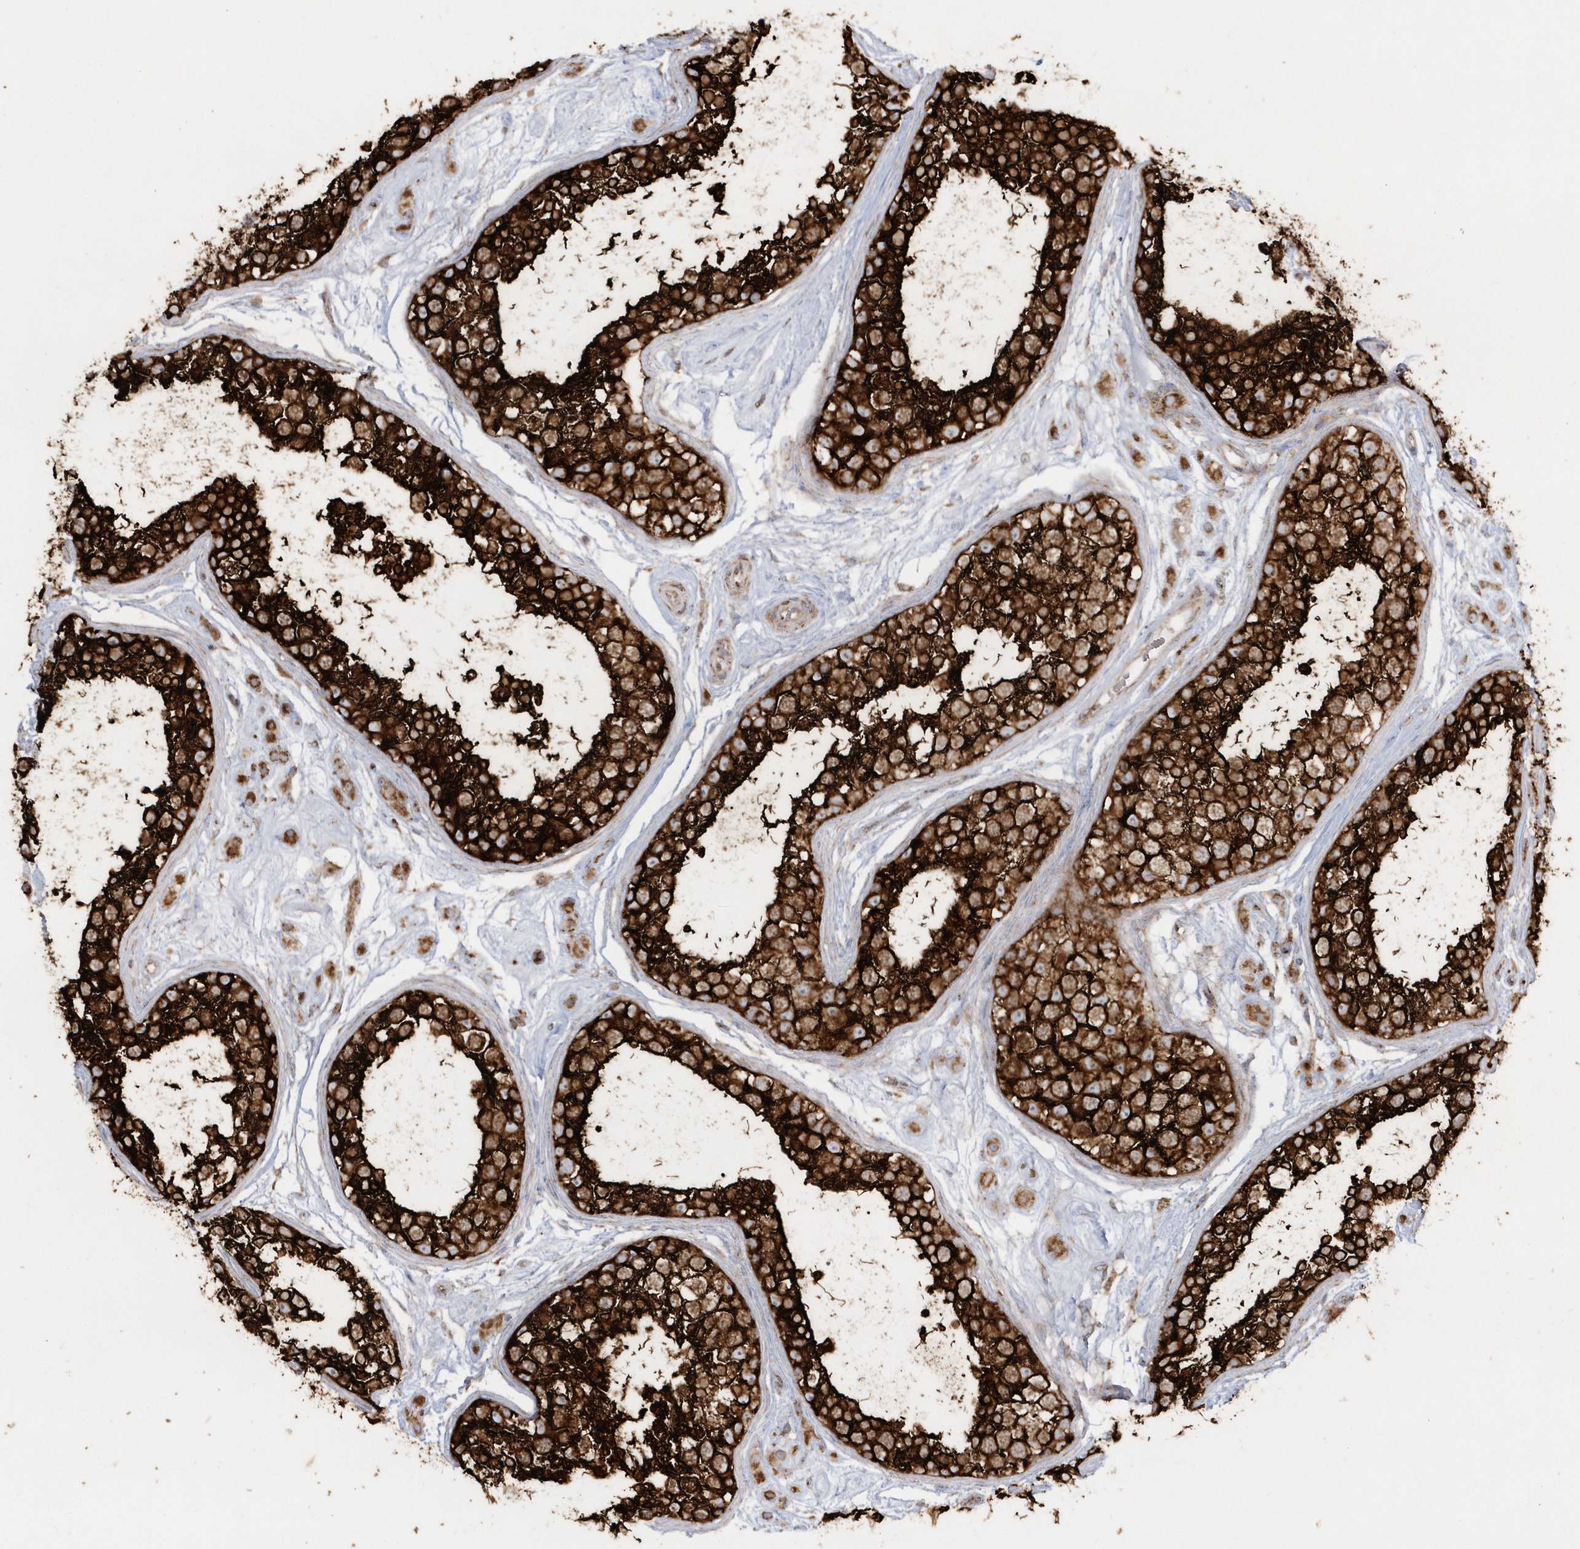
{"staining": {"intensity": "strong", "quantity": ">75%", "location": "cytoplasmic/membranous"}, "tissue": "testis", "cell_type": "Cells in seminiferous ducts", "image_type": "normal", "snomed": [{"axis": "morphology", "description": "Normal tissue, NOS"}, {"axis": "topography", "description": "Testis"}], "caption": "Strong cytoplasmic/membranous expression for a protein is seen in approximately >75% of cells in seminiferous ducts of normal testis using IHC.", "gene": "SH3BP2", "patient": {"sex": "male", "age": 25}}